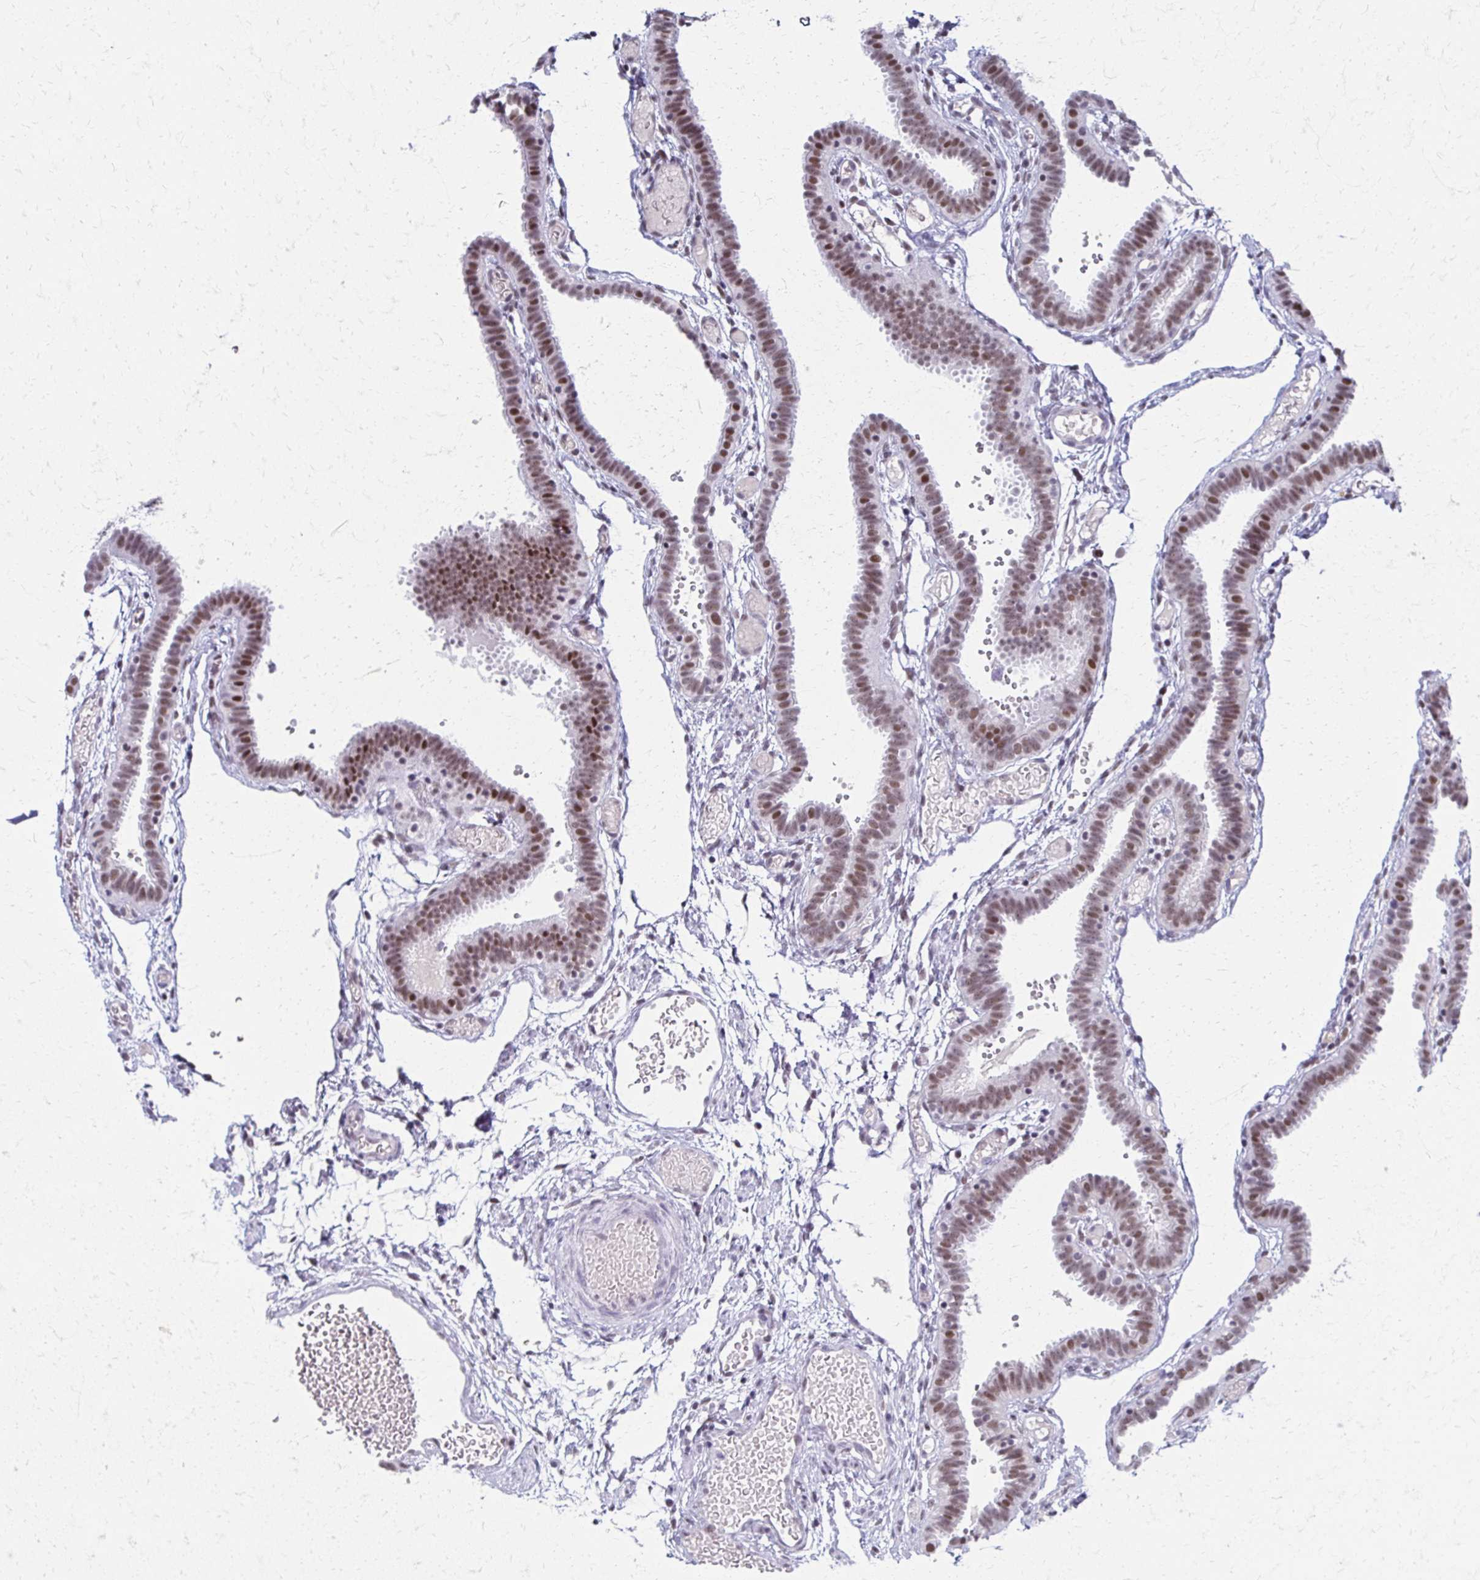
{"staining": {"intensity": "moderate", "quantity": ">75%", "location": "nuclear"}, "tissue": "fallopian tube", "cell_type": "Glandular cells", "image_type": "normal", "snomed": [{"axis": "morphology", "description": "Normal tissue, NOS"}, {"axis": "topography", "description": "Fallopian tube"}], "caption": "IHC staining of unremarkable fallopian tube, which reveals medium levels of moderate nuclear positivity in approximately >75% of glandular cells indicating moderate nuclear protein expression. The staining was performed using DAB (brown) for protein detection and nuclei were counterstained in hematoxylin (blue).", "gene": "IRF7", "patient": {"sex": "female", "age": 37}}